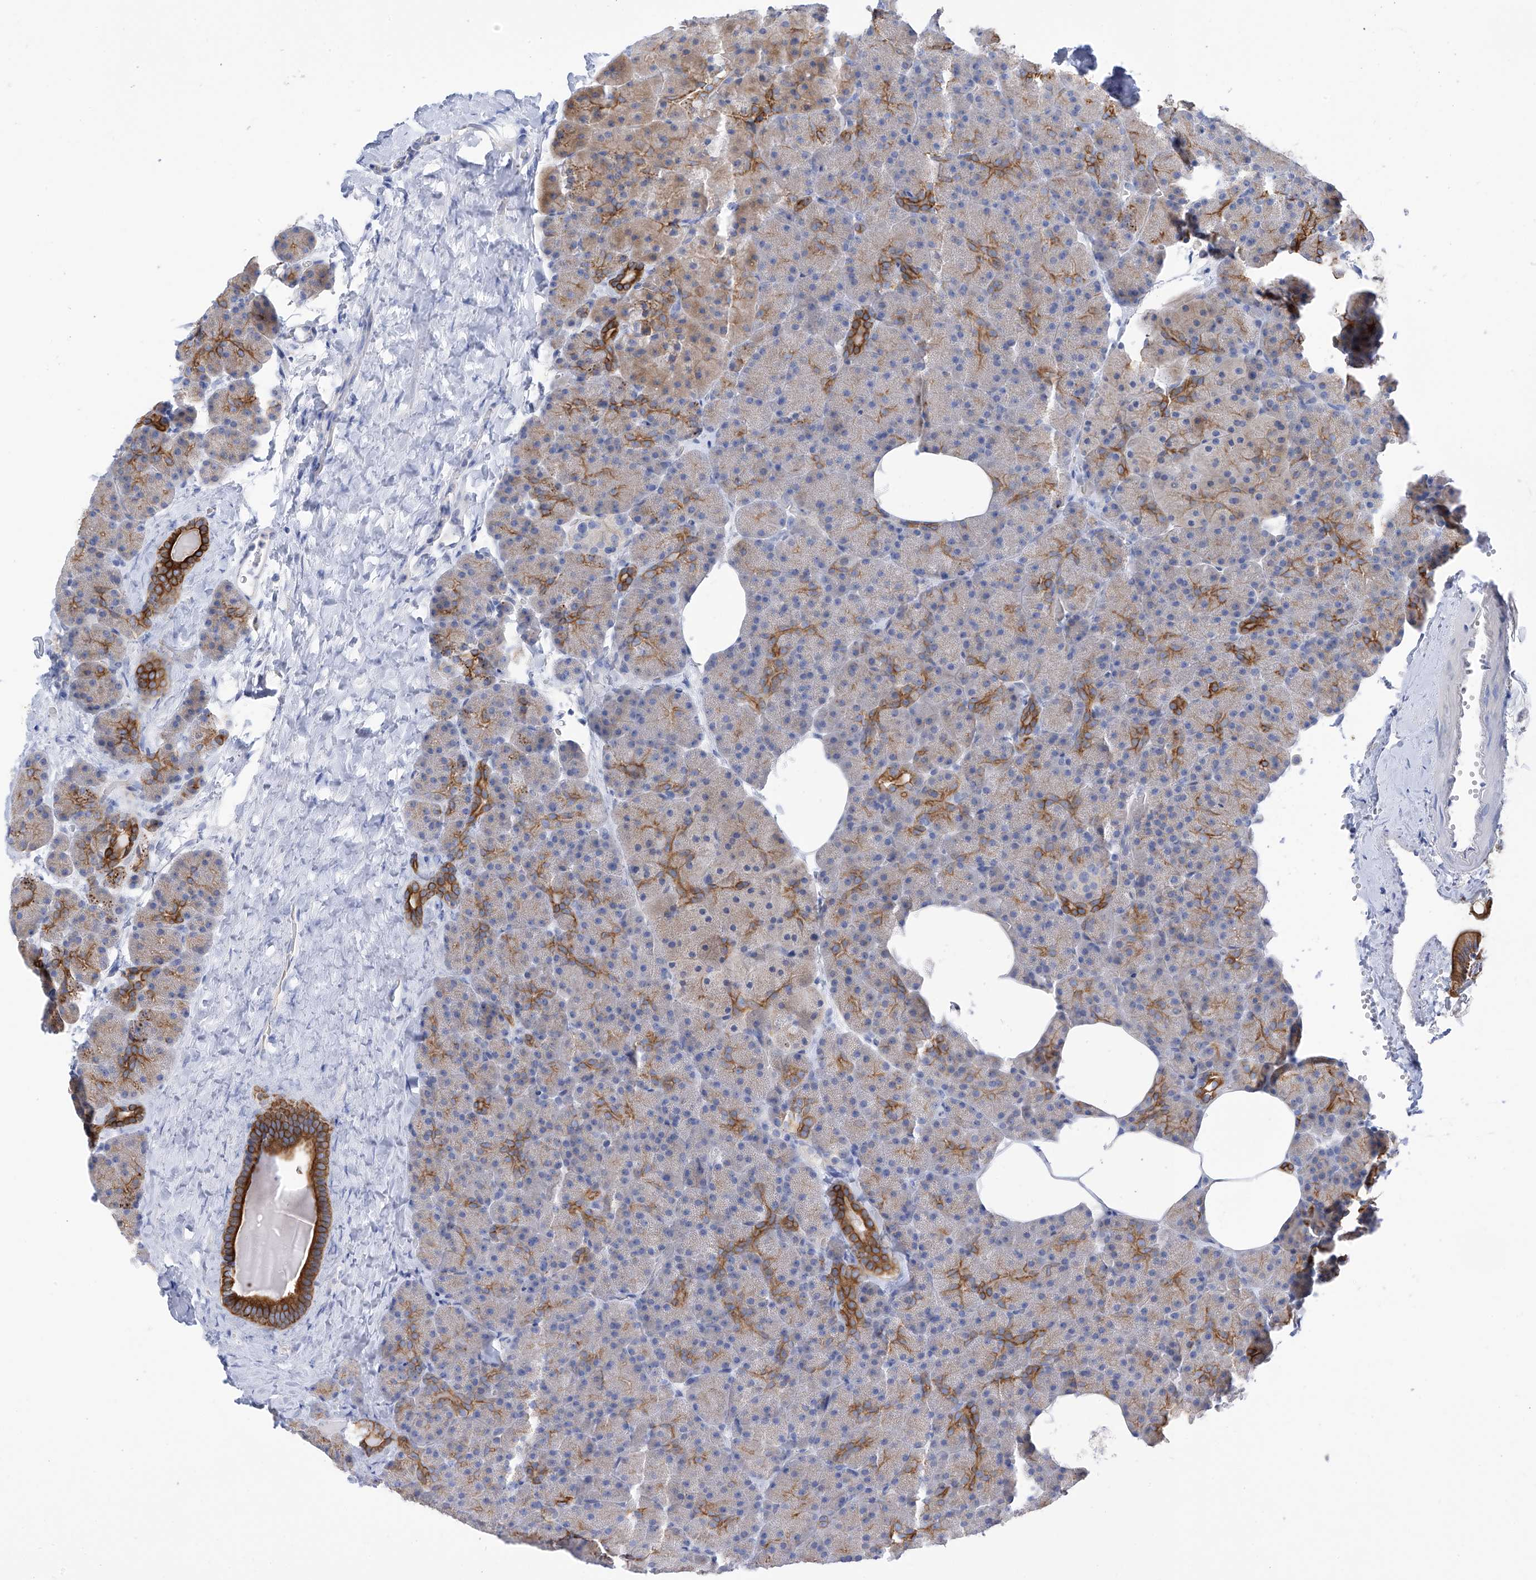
{"staining": {"intensity": "strong", "quantity": "25%-75%", "location": "cytoplasmic/membranous"}, "tissue": "pancreas", "cell_type": "Exocrine glandular cells", "image_type": "normal", "snomed": [{"axis": "morphology", "description": "Normal tissue, NOS"}, {"axis": "morphology", "description": "Carcinoid, malignant, NOS"}, {"axis": "topography", "description": "Pancreas"}], "caption": "Strong cytoplasmic/membranous staining is seen in about 25%-75% of exocrine glandular cells in unremarkable pancreas. The protein of interest is stained brown, and the nuclei are stained in blue (DAB (3,3'-diaminobenzidine) IHC with brightfield microscopy, high magnification).", "gene": "PIK3C2B", "patient": {"sex": "female", "age": 35}}